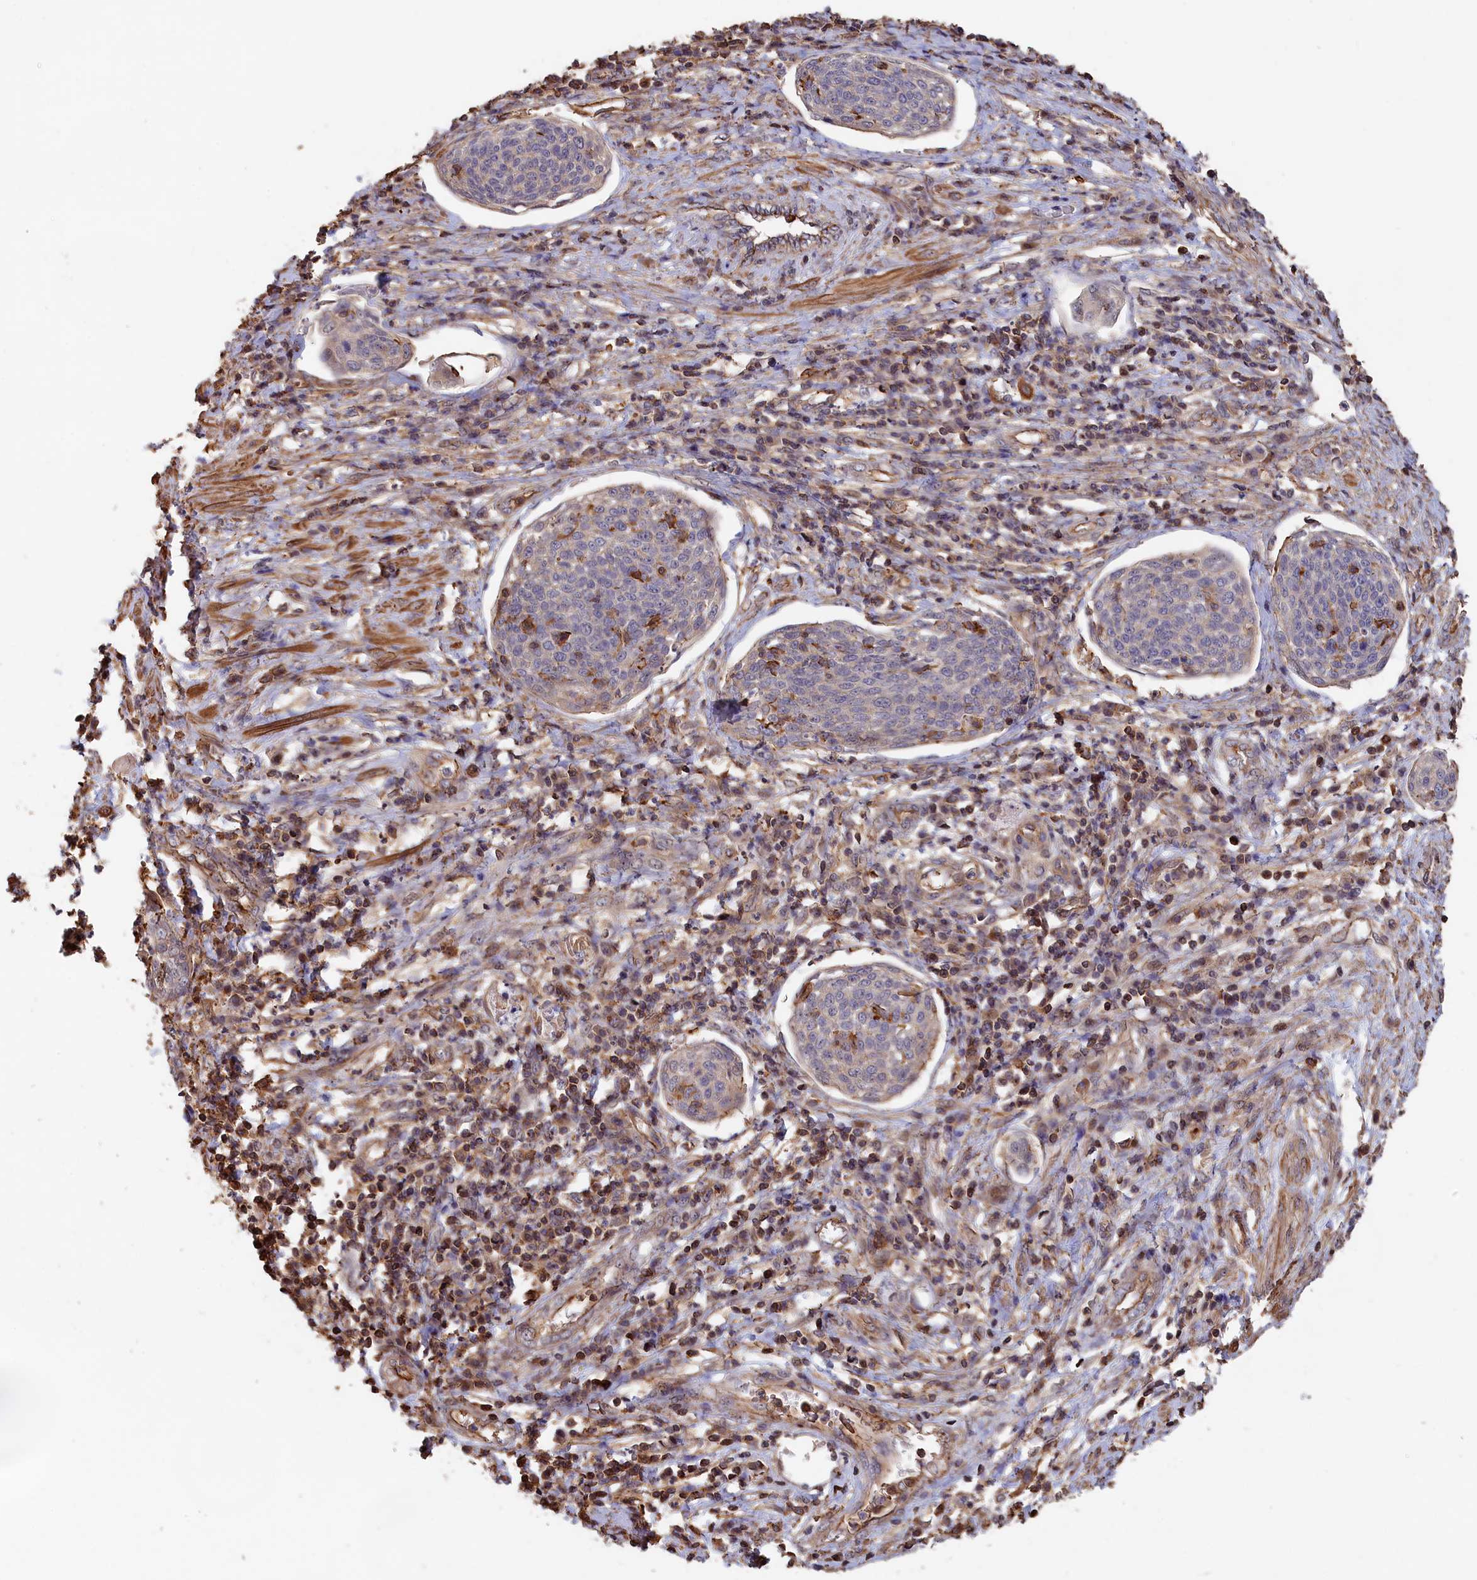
{"staining": {"intensity": "negative", "quantity": "none", "location": "none"}, "tissue": "cervical cancer", "cell_type": "Tumor cells", "image_type": "cancer", "snomed": [{"axis": "morphology", "description": "Squamous cell carcinoma, NOS"}, {"axis": "topography", "description": "Cervix"}], "caption": "IHC image of cervical squamous cell carcinoma stained for a protein (brown), which demonstrates no positivity in tumor cells.", "gene": "ANKRD27", "patient": {"sex": "female", "age": 34}}